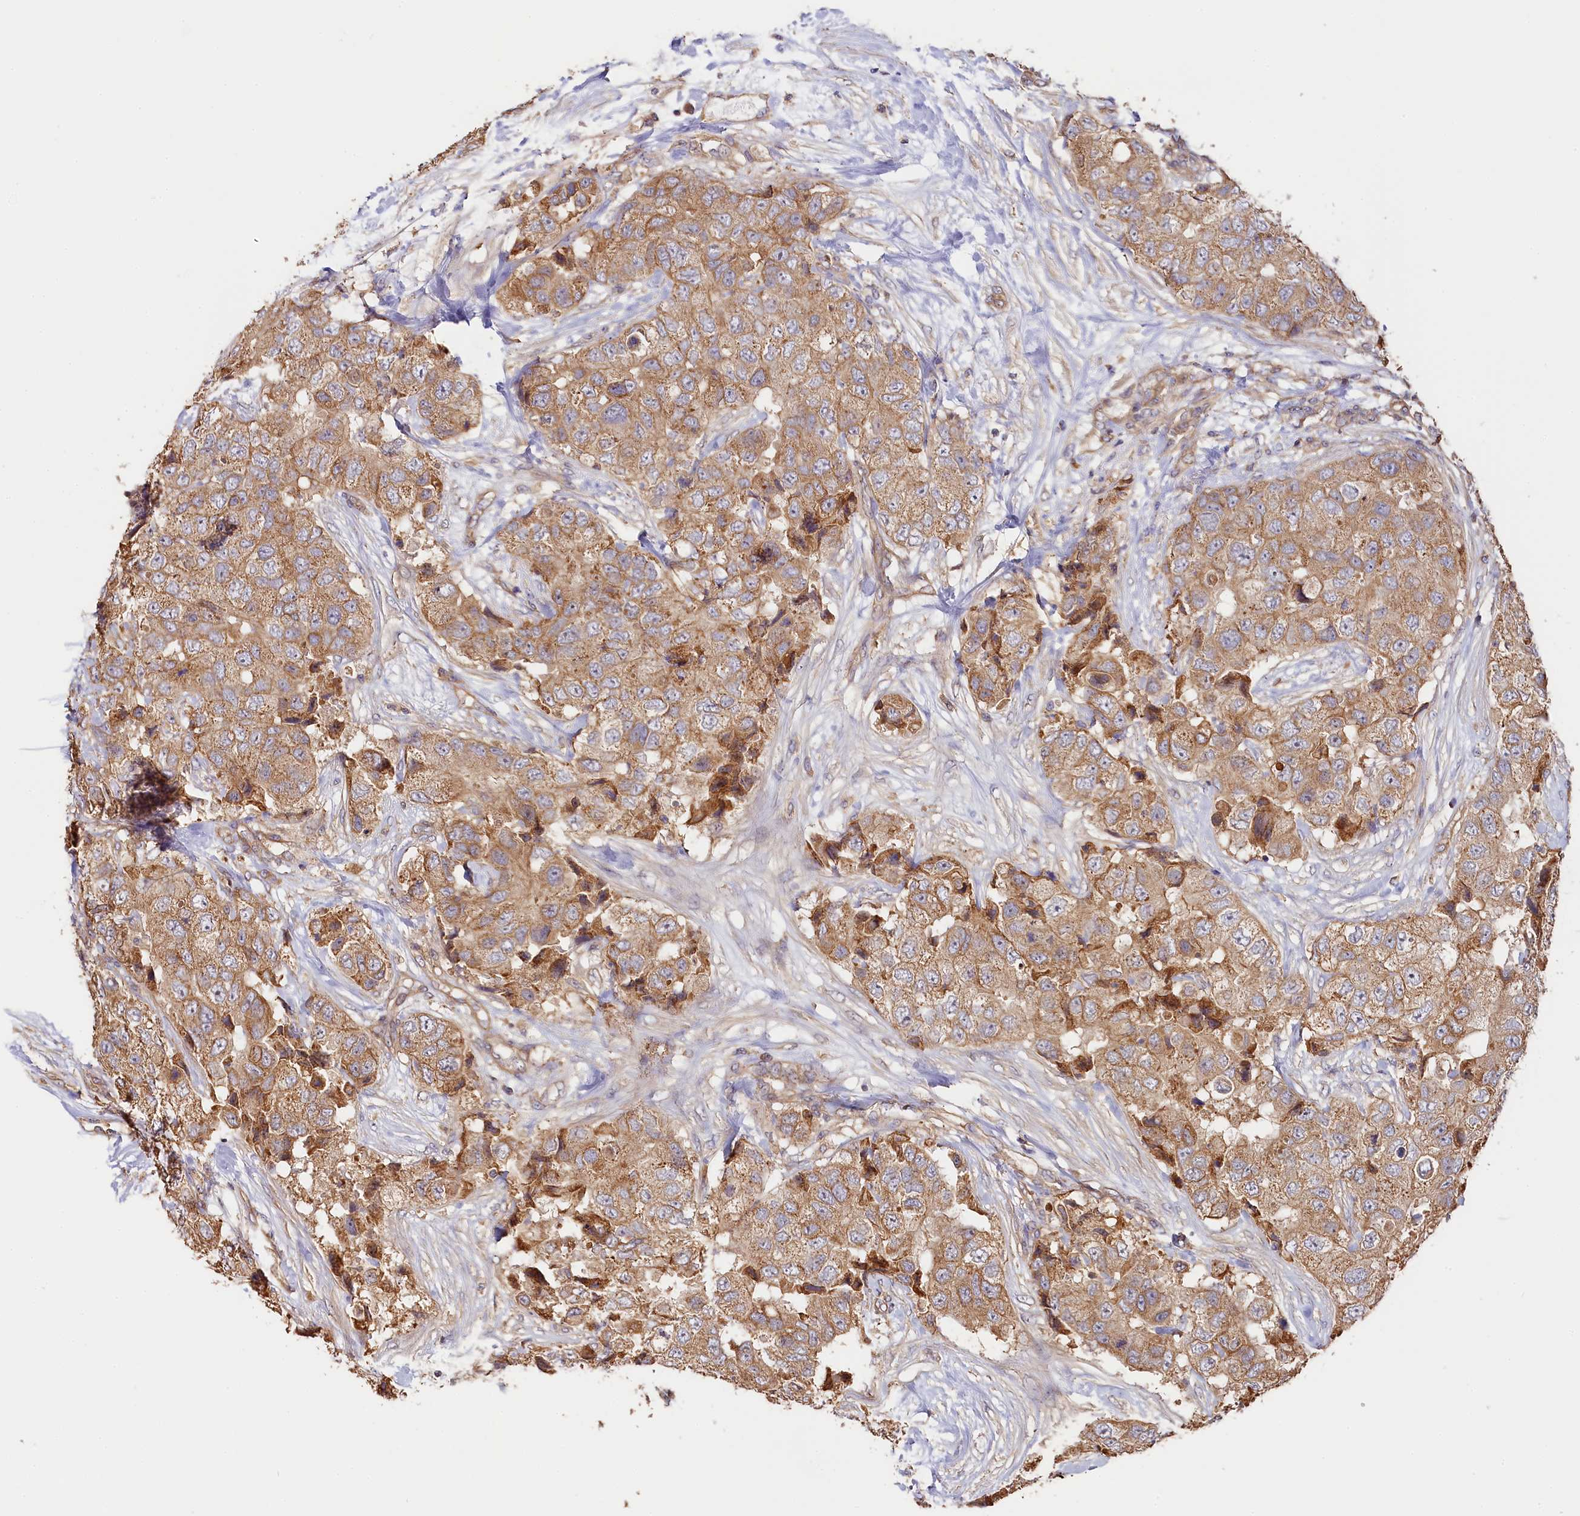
{"staining": {"intensity": "moderate", "quantity": ">75%", "location": "cytoplasmic/membranous"}, "tissue": "breast cancer", "cell_type": "Tumor cells", "image_type": "cancer", "snomed": [{"axis": "morphology", "description": "Duct carcinoma"}, {"axis": "topography", "description": "Breast"}], "caption": "Immunohistochemistry (IHC) photomicrograph of neoplastic tissue: breast infiltrating ductal carcinoma stained using IHC exhibits medium levels of moderate protein expression localized specifically in the cytoplasmic/membranous of tumor cells, appearing as a cytoplasmic/membranous brown color.", "gene": "KATNB1", "patient": {"sex": "female", "age": 62}}